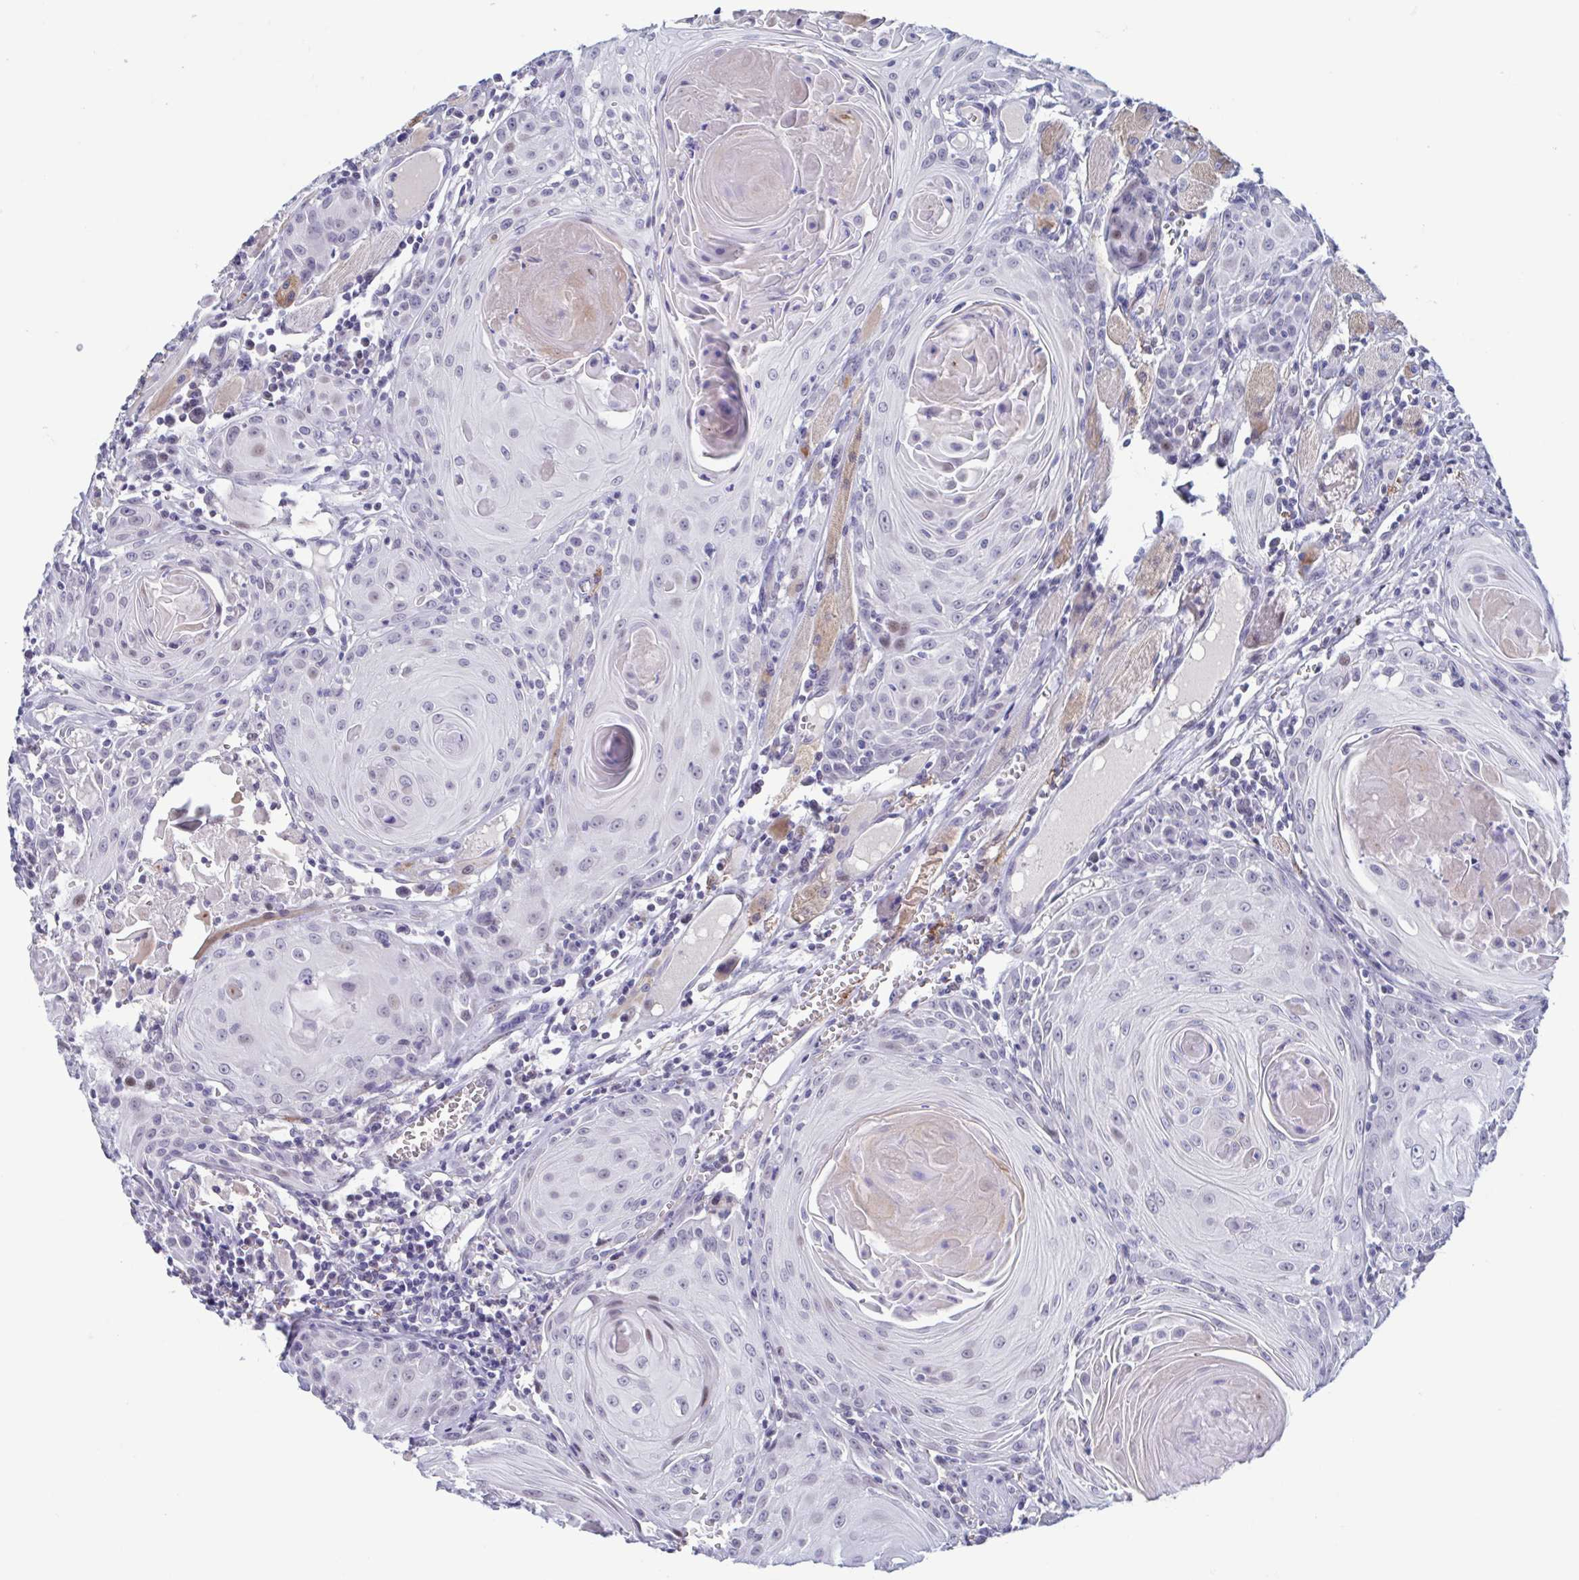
{"staining": {"intensity": "weak", "quantity": "<25%", "location": "nuclear"}, "tissue": "head and neck cancer", "cell_type": "Tumor cells", "image_type": "cancer", "snomed": [{"axis": "morphology", "description": "Squamous cell carcinoma, NOS"}, {"axis": "topography", "description": "Head-Neck"}], "caption": "Image shows no significant protein expression in tumor cells of squamous cell carcinoma (head and neck). (Stains: DAB (3,3'-diaminobenzidine) IHC with hematoxylin counter stain, Microscopy: brightfield microscopy at high magnification).", "gene": "PERM1", "patient": {"sex": "female", "age": 80}}